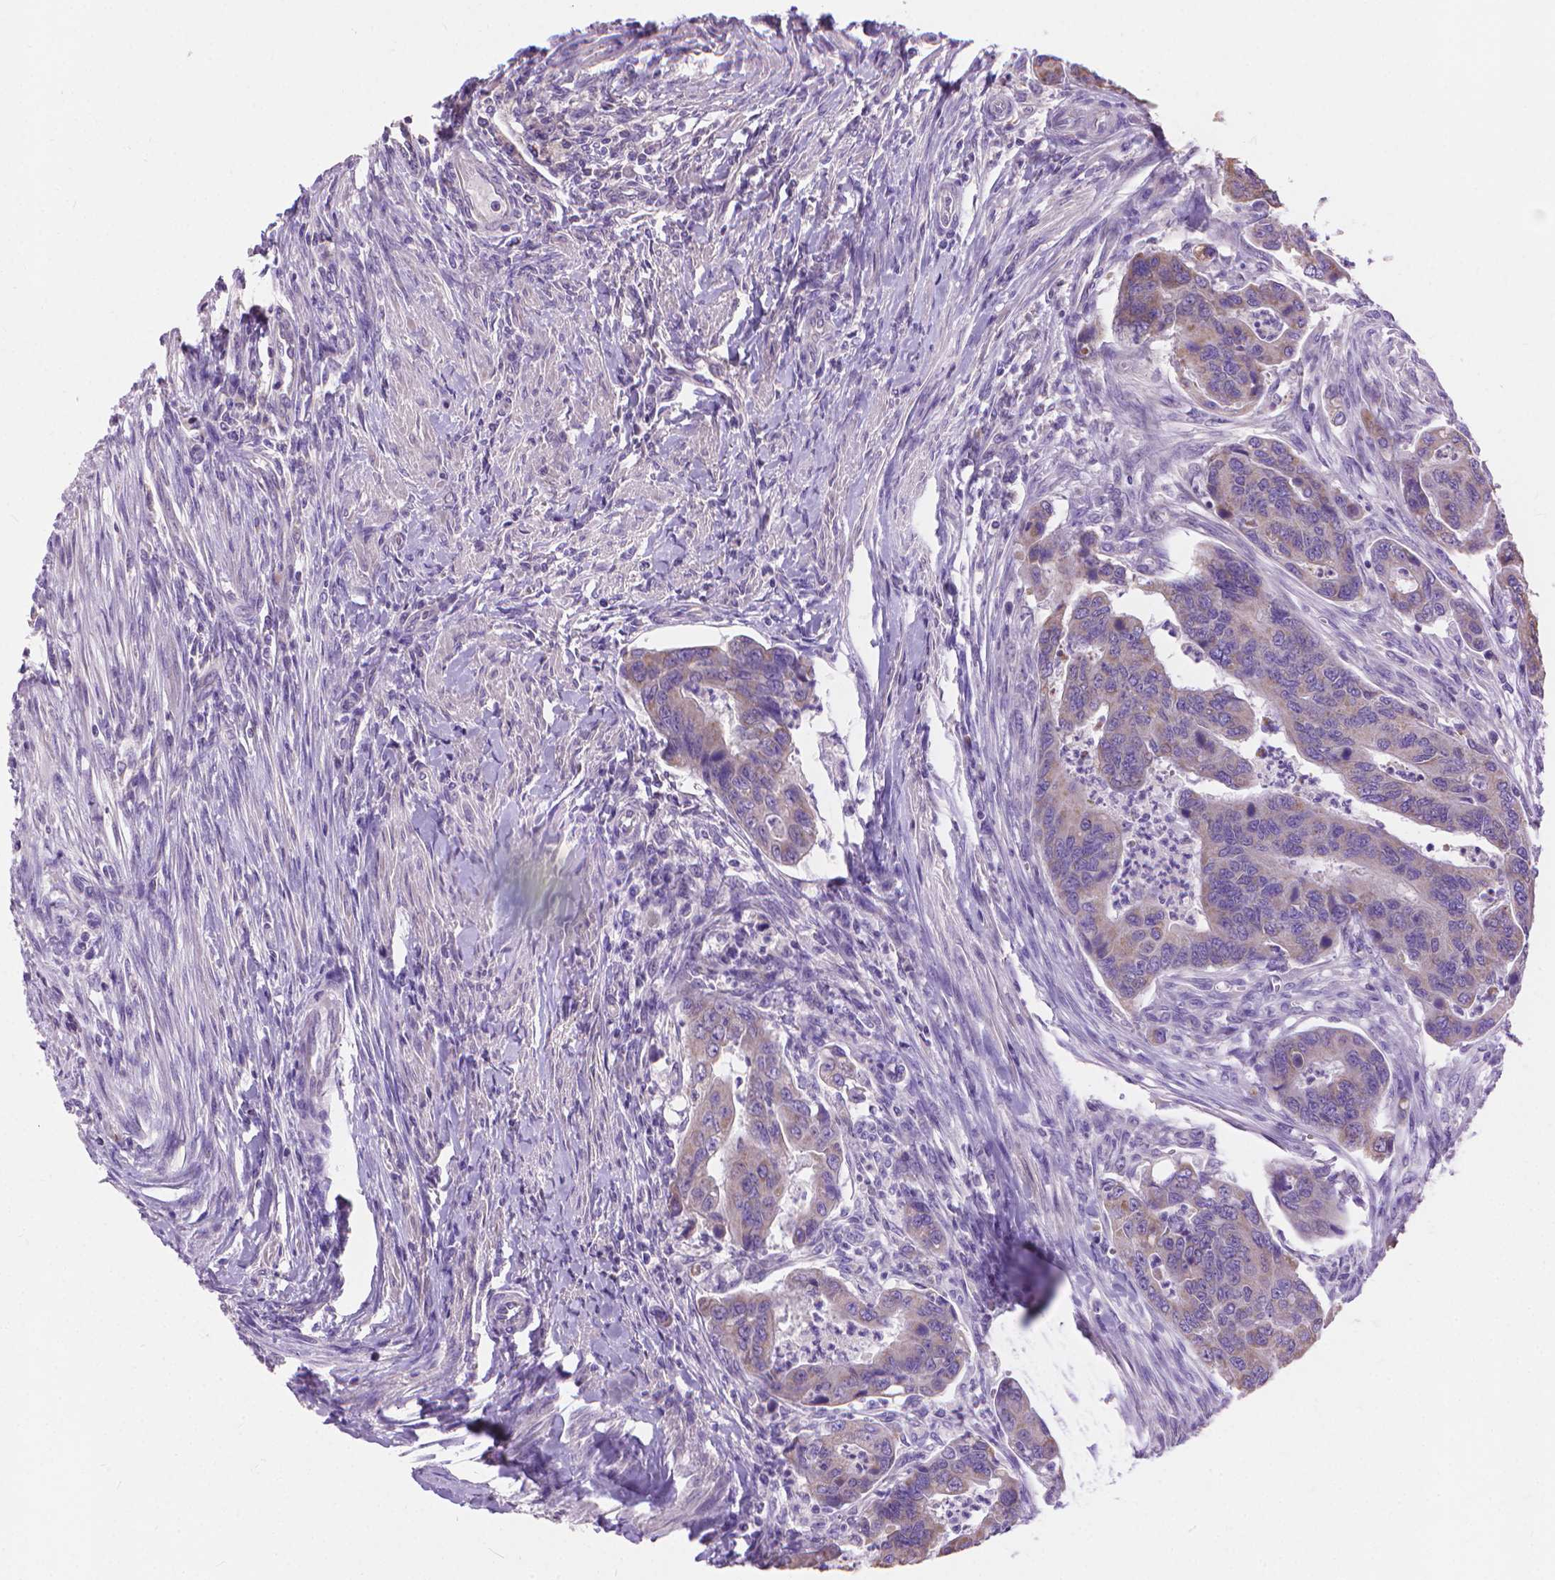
{"staining": {"intensity": "weak", "quantity": "25%-75%", "location": "cytoplasmic/membranous"}, "tissue": "colorectal cancer", "cell_type": "Tumor cells", "image_type": "cancer", "snomed": [{"axis": "morphology", "description": "Adenocarcinoma, NOS"}, {"axis": "topography", "description": "Colon"}], "caption": "IHC (DAB (3,3'-diaminobenzidine)) staining of adenocarcinoma (colorectal) exhibits weak cytoplasmic/membranous protein positivity in about 25%-75% of tumor cells.", "gene": "SYN1", "patient": {"sex": "female", "age": 67}}